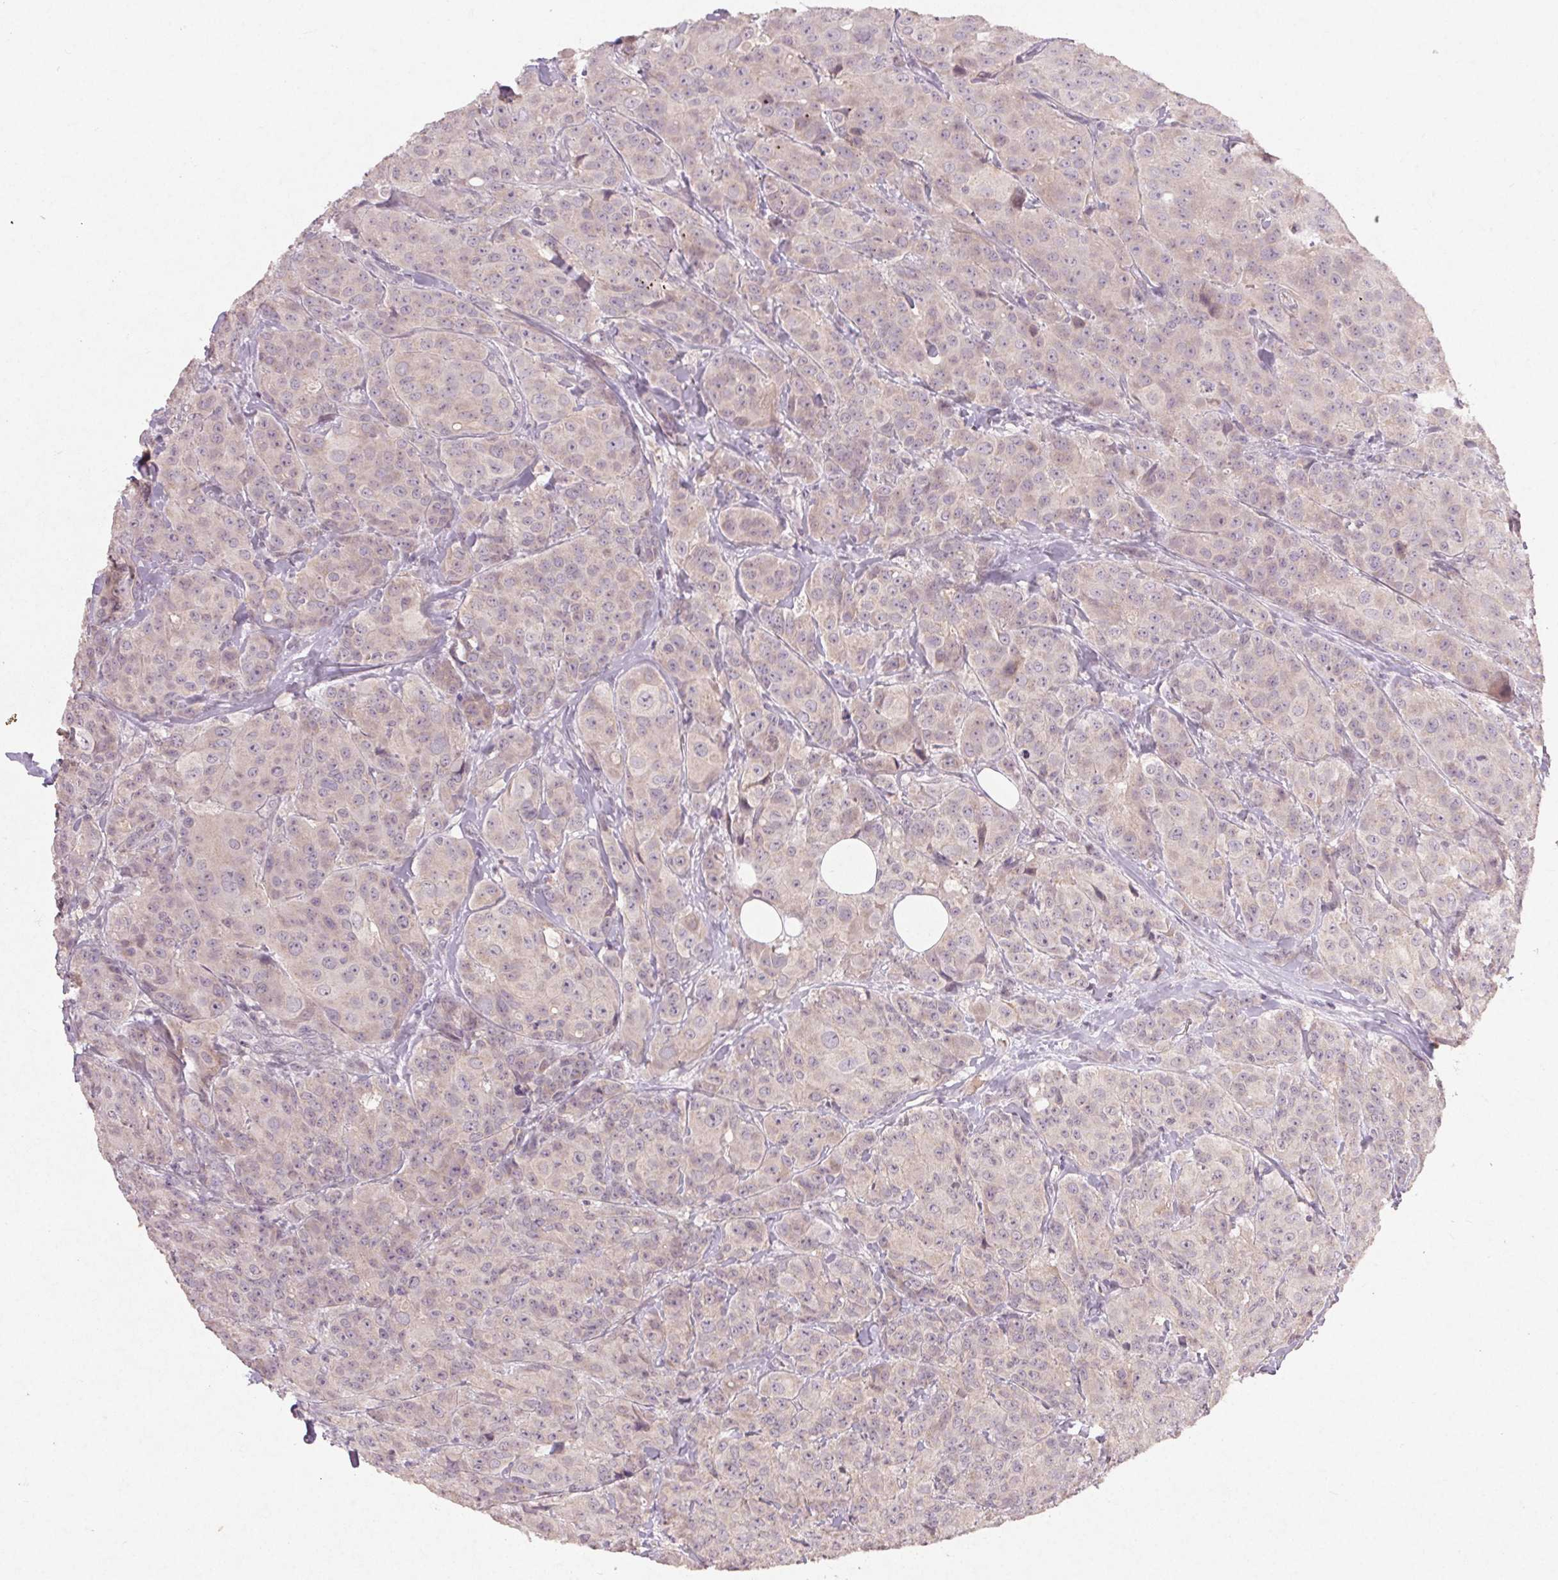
{"staining": {"intensity": "weak", "quantity": "<25%", "location": "cytoplasmic/membranous"}, "tissue": "breast cancer", "cell_type": "Tumor cells", "image_type": "cancer", "snomed": [{"axis": "morphology", "description": "Duct carcinoma"}, {"axis": "topography", "description": "Breast"}], "caption": "Breast infiltrating ductal carcinoma was stained to show a protein in brown. There is no significant staining in tumor cells.", "gene": "KLRC3", "patient": {"sex": "female", "age": 43}}